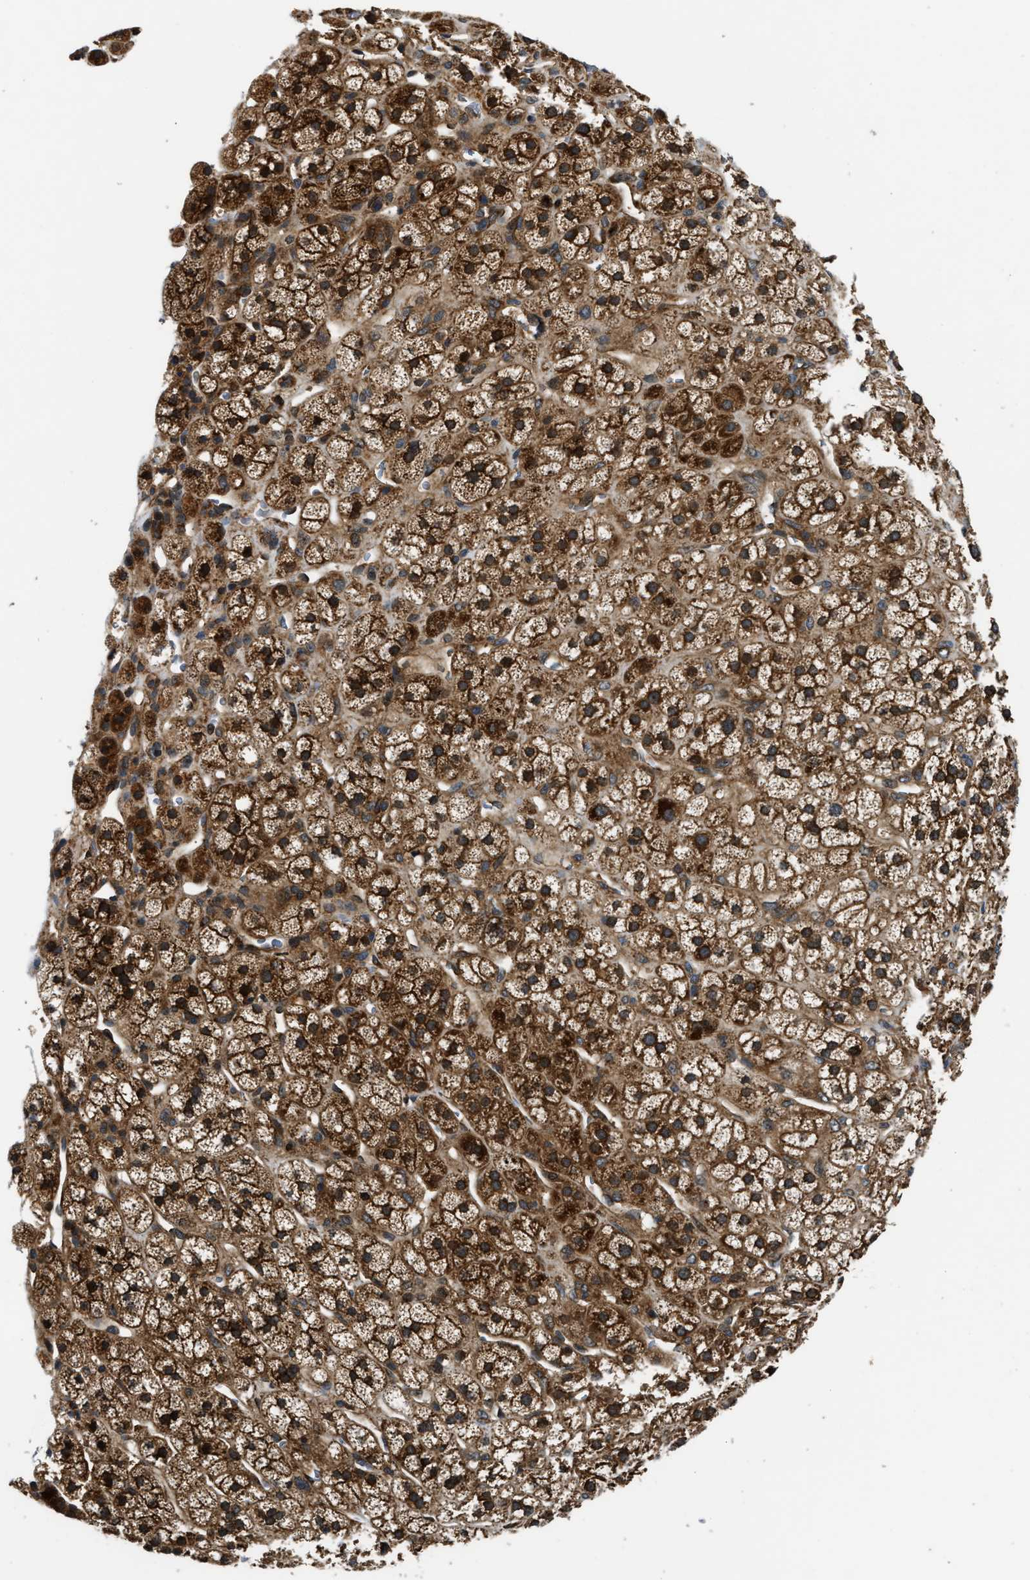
{"staining": {"intensity": "strong", "quantity": ">75%", "location": "cytoplasmic/membranous"}, "tissue": "adrenal gland", "cell_type": "Glandular cells", "image_type": "normal", "snomed": [{"axis": "morphology", "description": "Normal tissue, NOS"}, {"axis": "topography", "description": "Adrenal gland"}], "caption": "Protein staining of normal adrenal gland displays strong cytoplasmic/membranous positivity in approximately >75% of glandular cells.", "gene": "PNPLA8", "patient": {"sex": "male", "age": 56}}